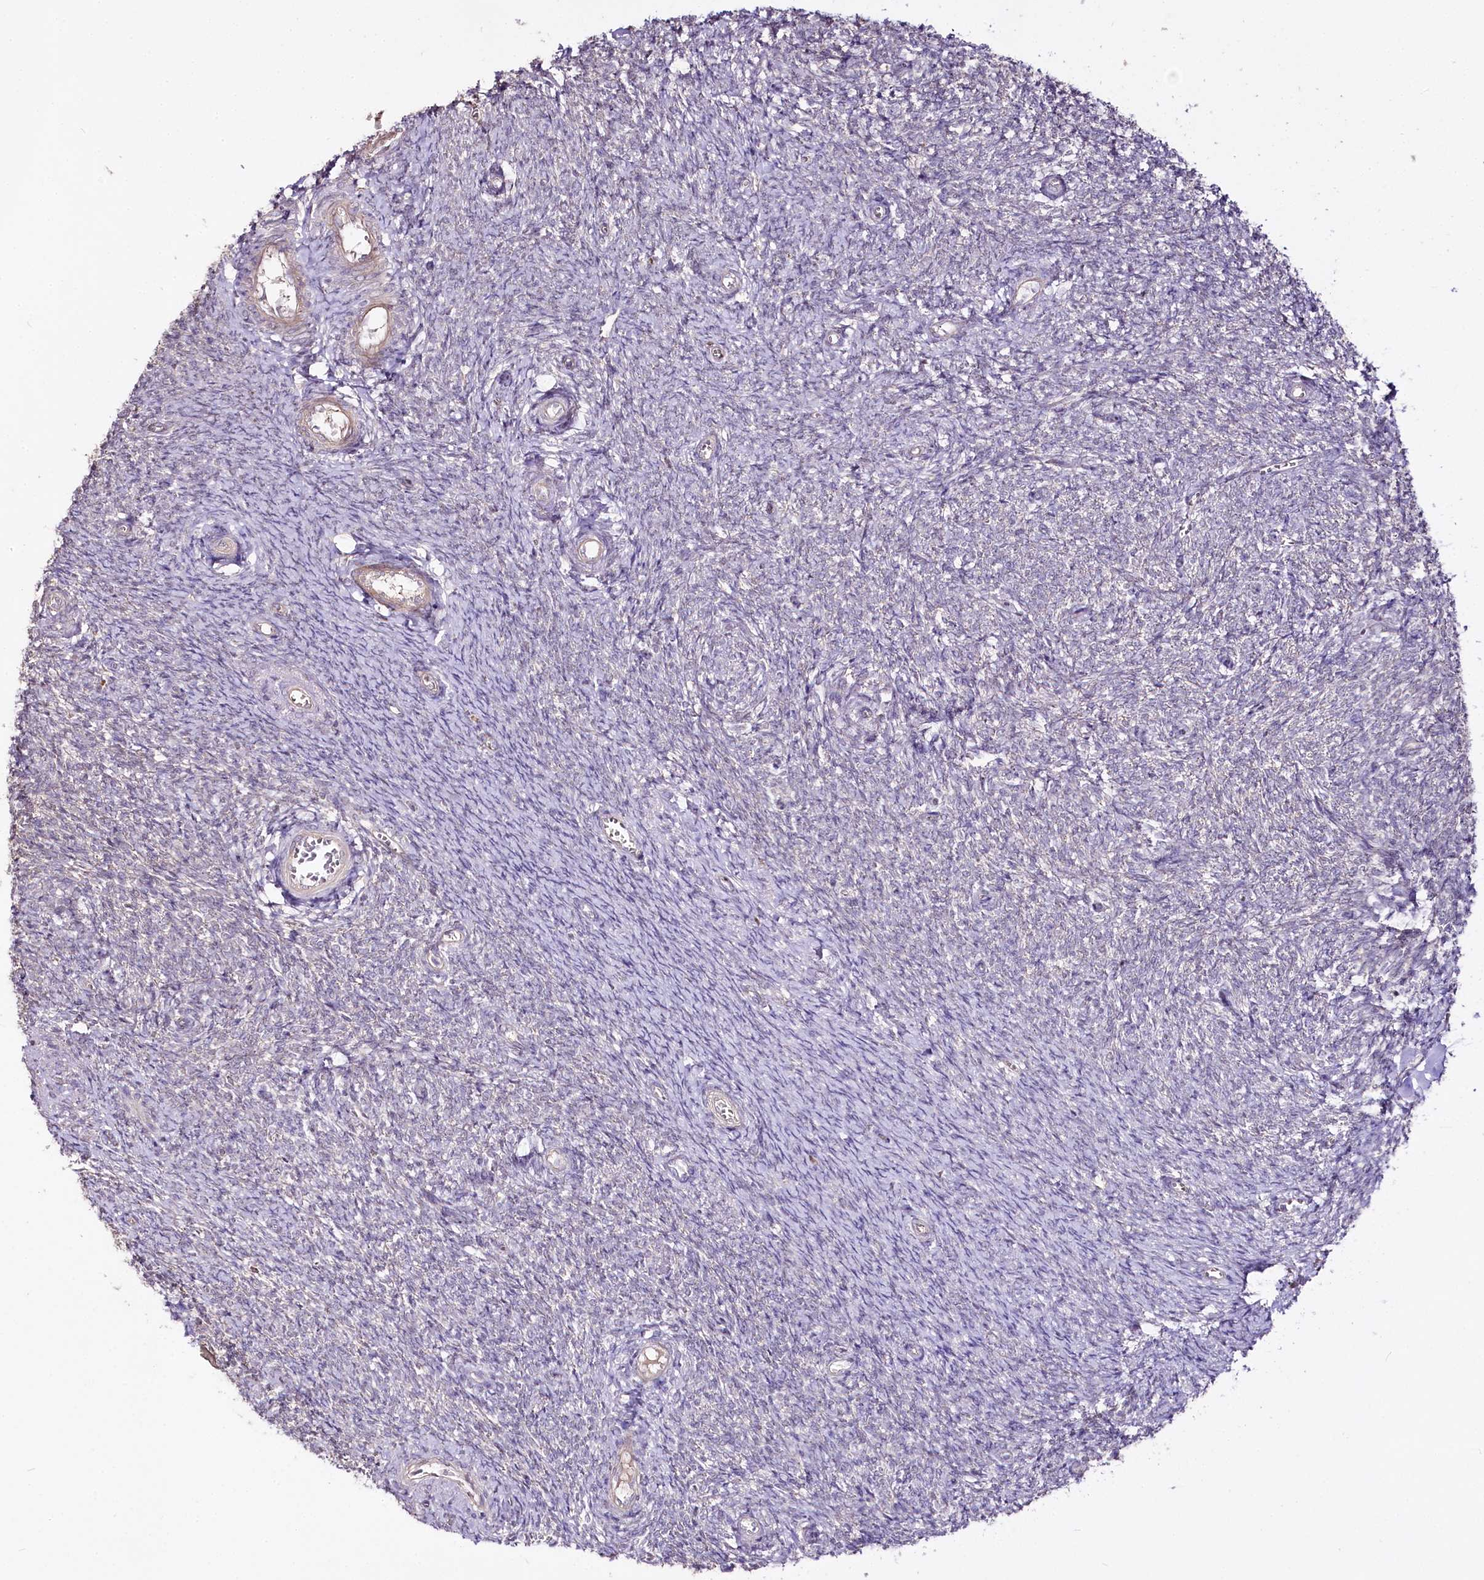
{"staining": {"intensity": "negative", "quantity": "none", "location": "none"}, "tissue": "ovary", "cell_type": "Ovarian stroma cells", "image_type": "normal", "snomed": [{"axis": "morphology", "description": "Normal tissue, NOS"}, {"axis": "topography", "description": "Ovary"}], "caption": "Micrograph shows no significant protein expression in ovarian stroma cells of benign ovary.", "gene": "ZNF226", "patient": {"sex": "female", "age": 44}}